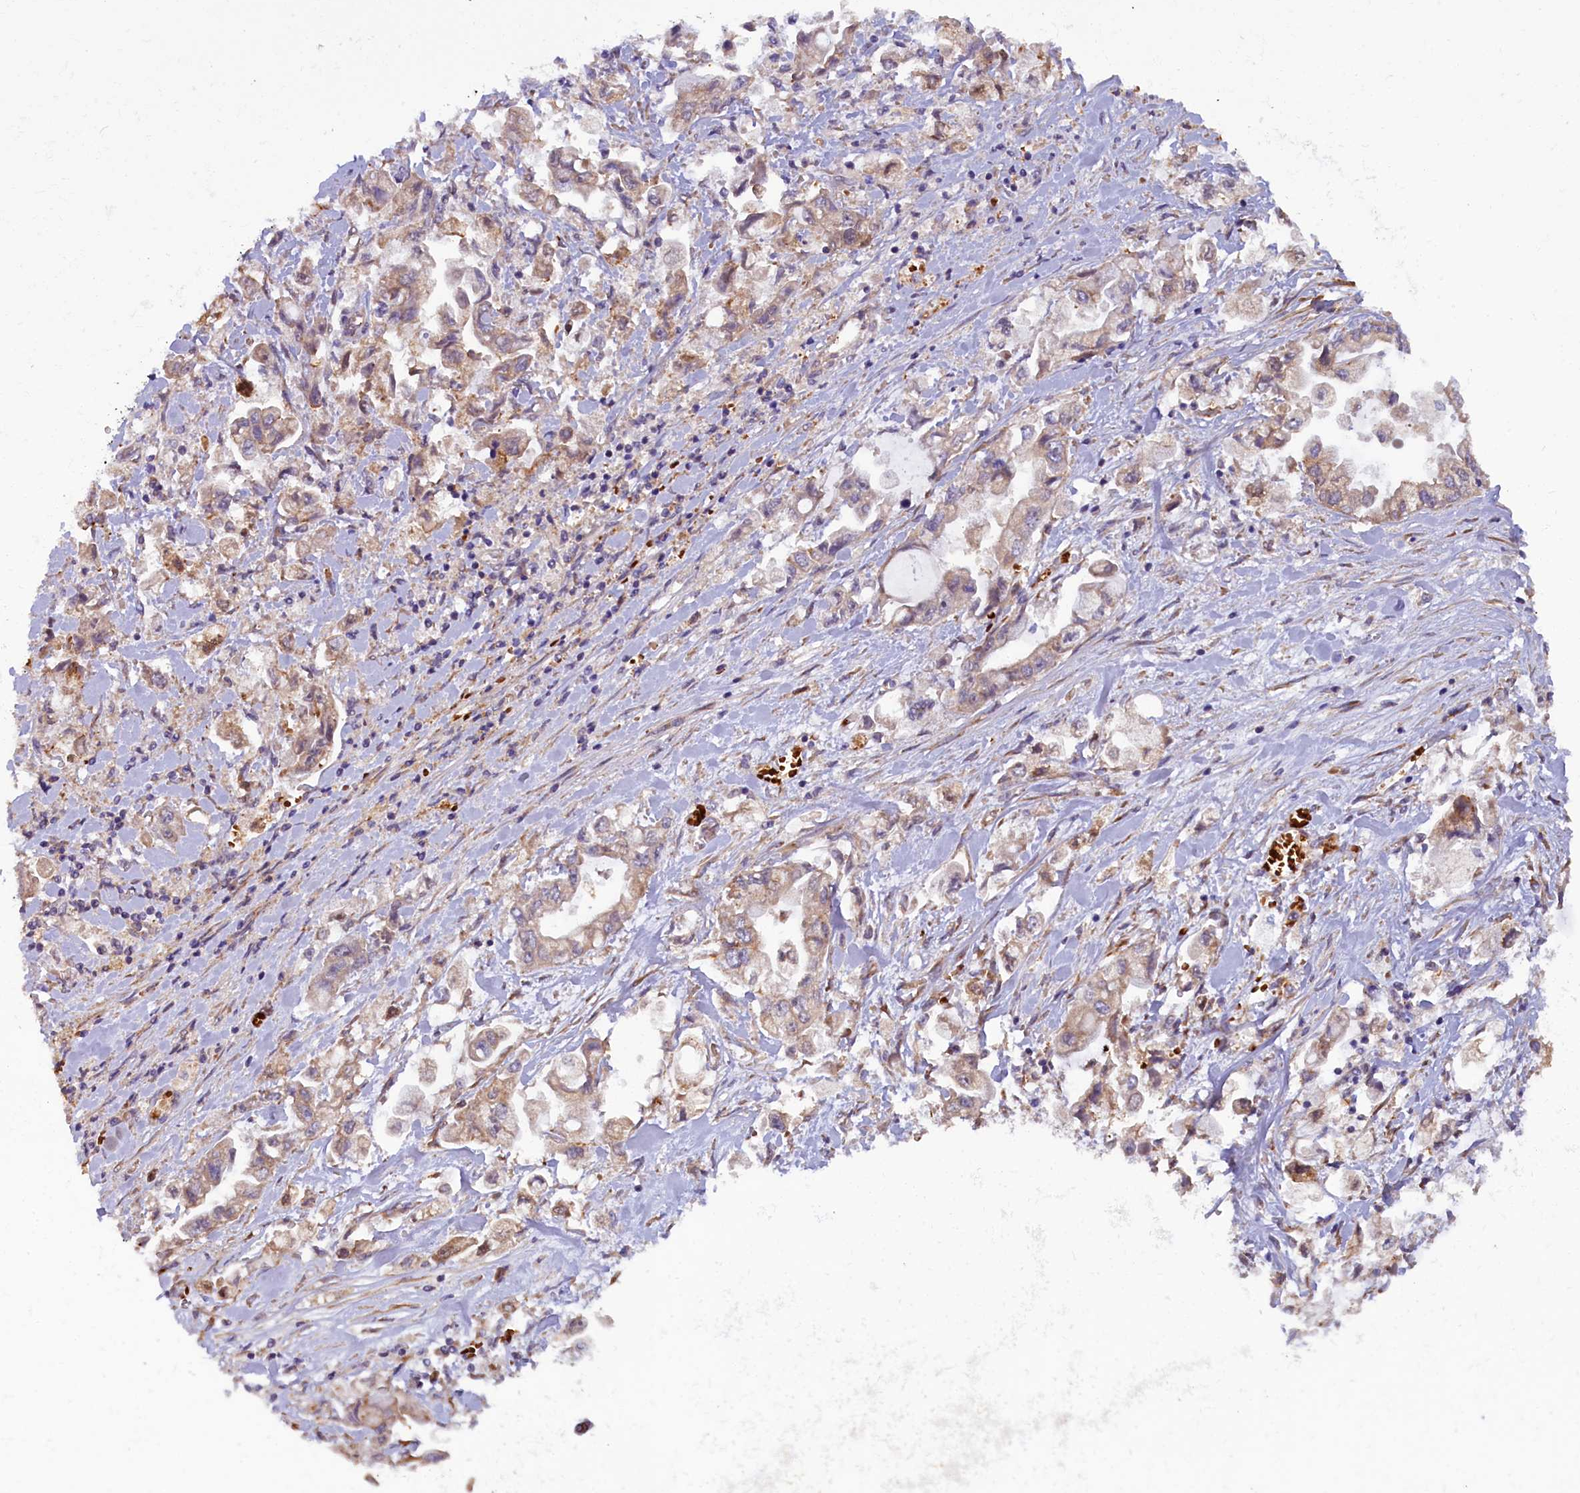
{"staining": {"intensity": "weak", "quantity": ">75%", "location": "cytoplasmic/membranous"}, "tissue": "stomach cancer", "cell_type": "Tumor cells", "image_type": "cancer", "snomed": [{"axis": "morphology", "description": "Adenocarcinoma, NOS"}, {"axis": "topography", "description": "Stomach"}], "caption": "Immunohistochemistry (DAB (3,3'-diaminobenzidine)) staining of human stomach cancer reveals weak cytoplasmic/membranous protein staining in about >75% of tumor cells.", "gene": "CCDC9B", "patient": {"sex": "male", "age": 62}}